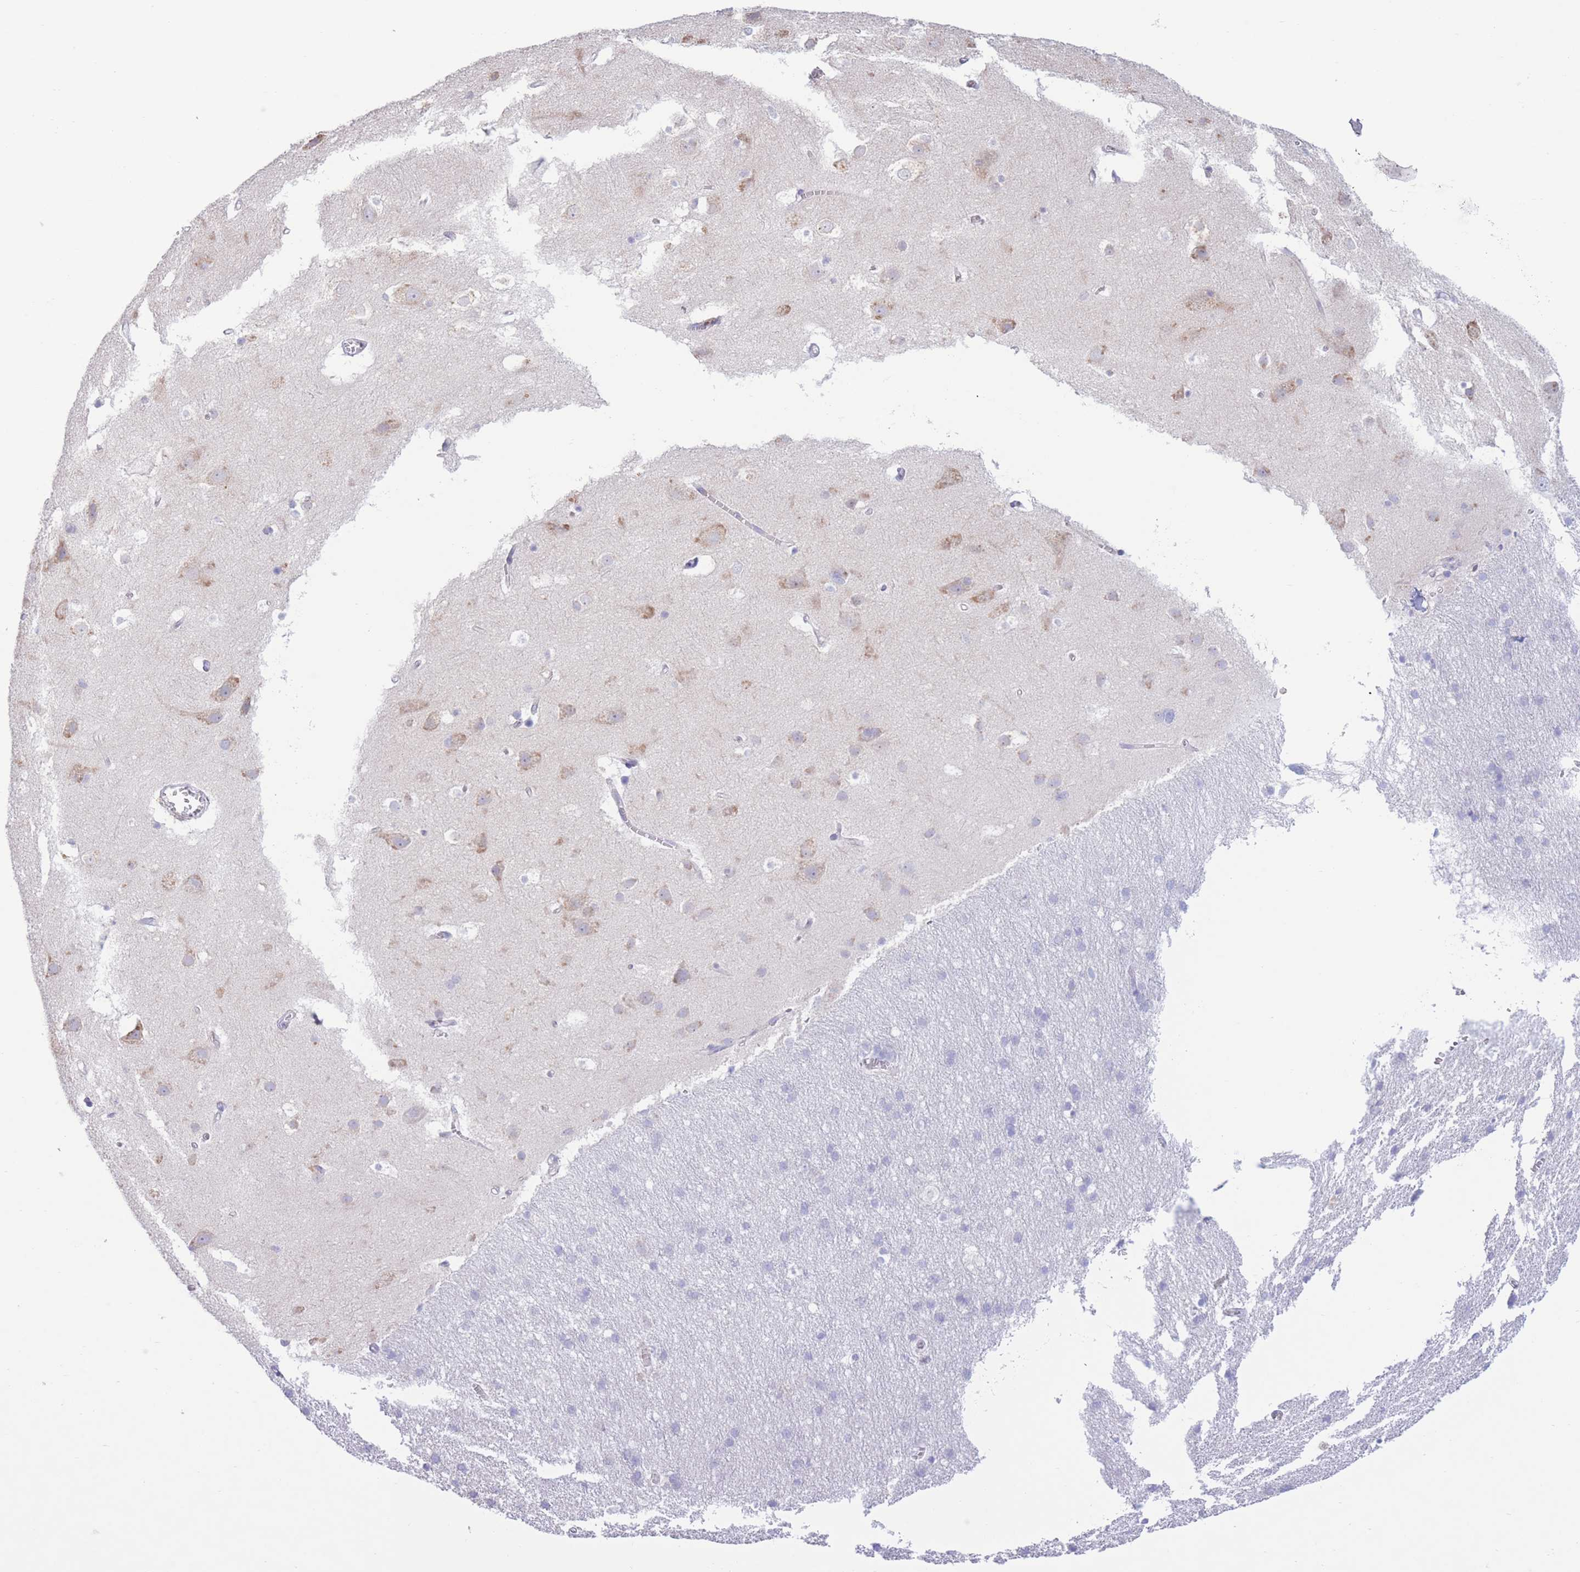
{"staining": {"intensity": "negative", "quantity": "none", "location": "none"}, "tissue": "cerebral cortex", "cell_type": "Endothelial cells", "image_type": "normal", "snomed": [{"axis": "morphology", "description": "Normal tissue, NOS"}, {"axis": "topography", "description": "Cerebral cortex"}], "caption": "High power microscopy histopathology image of an immunohistochemistry (IHC) histopathology image of unremarkable cerebral cortex, revealing no significant staining in endothelial cells. (DAB immunohistochemistry with hematoxylin counter stain).", "gene": "MYDGF", "patient": {"sex": "male", "age": 54}}